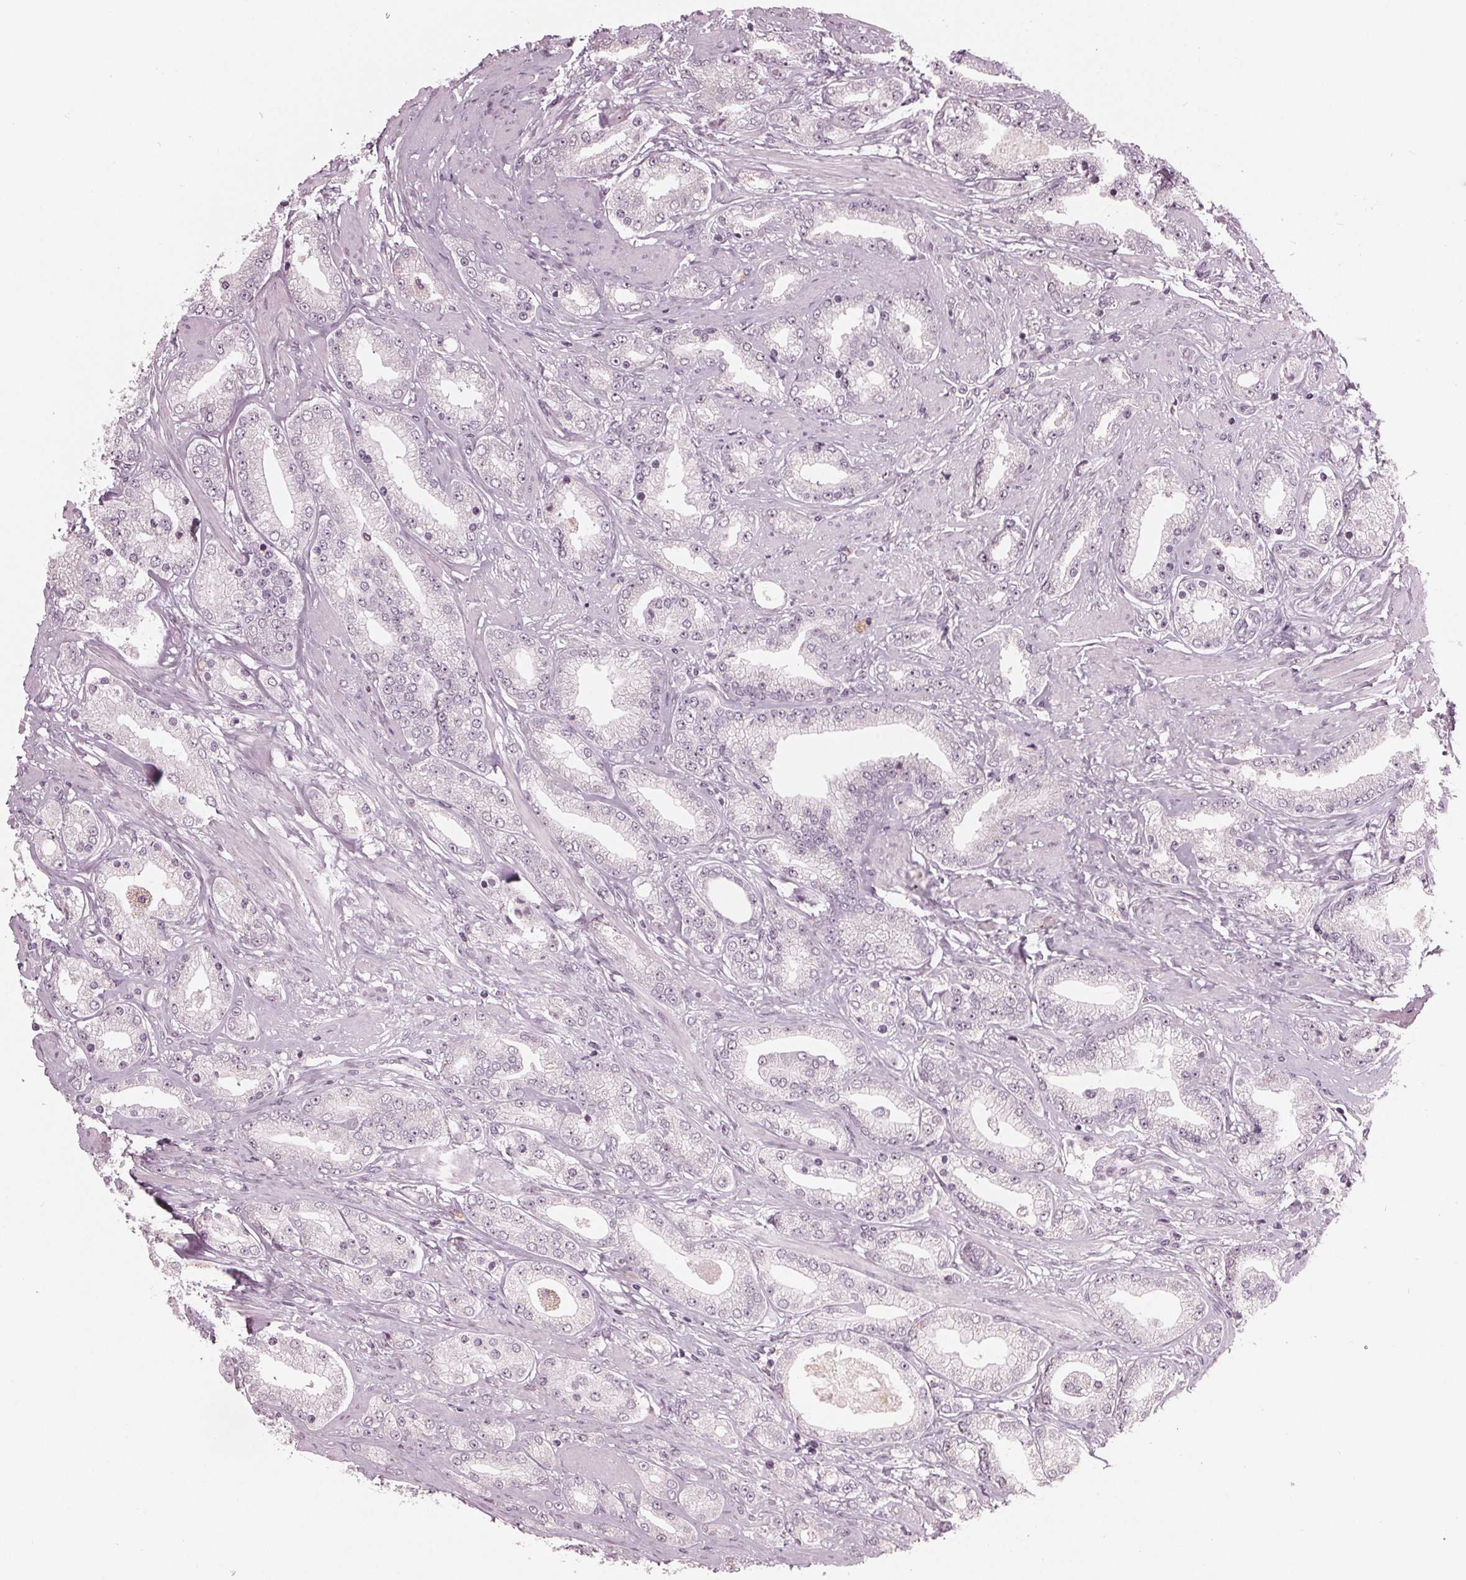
{"staining": {"intensity": "negative", "quantity": "none", "location": "none"}, "tissue": "prostate cancer", "cell_type": "Tumor cells", "image_type": "cancer", "snomed": [{"axis": "morphology", "description": "Adenocarcinoma, High grade"}, {"axis": "topography", "description": "Prostate"}], "caption": "IHC of prostate cancer (adenocarcinoma (high-grade)) displays no expression in tumor cells. (DAB (3,3'-diaminobenzidine) IHC, high magnification).", "gene": "ADPRHL1", "patient": {"sex": "male", "age": 67}}